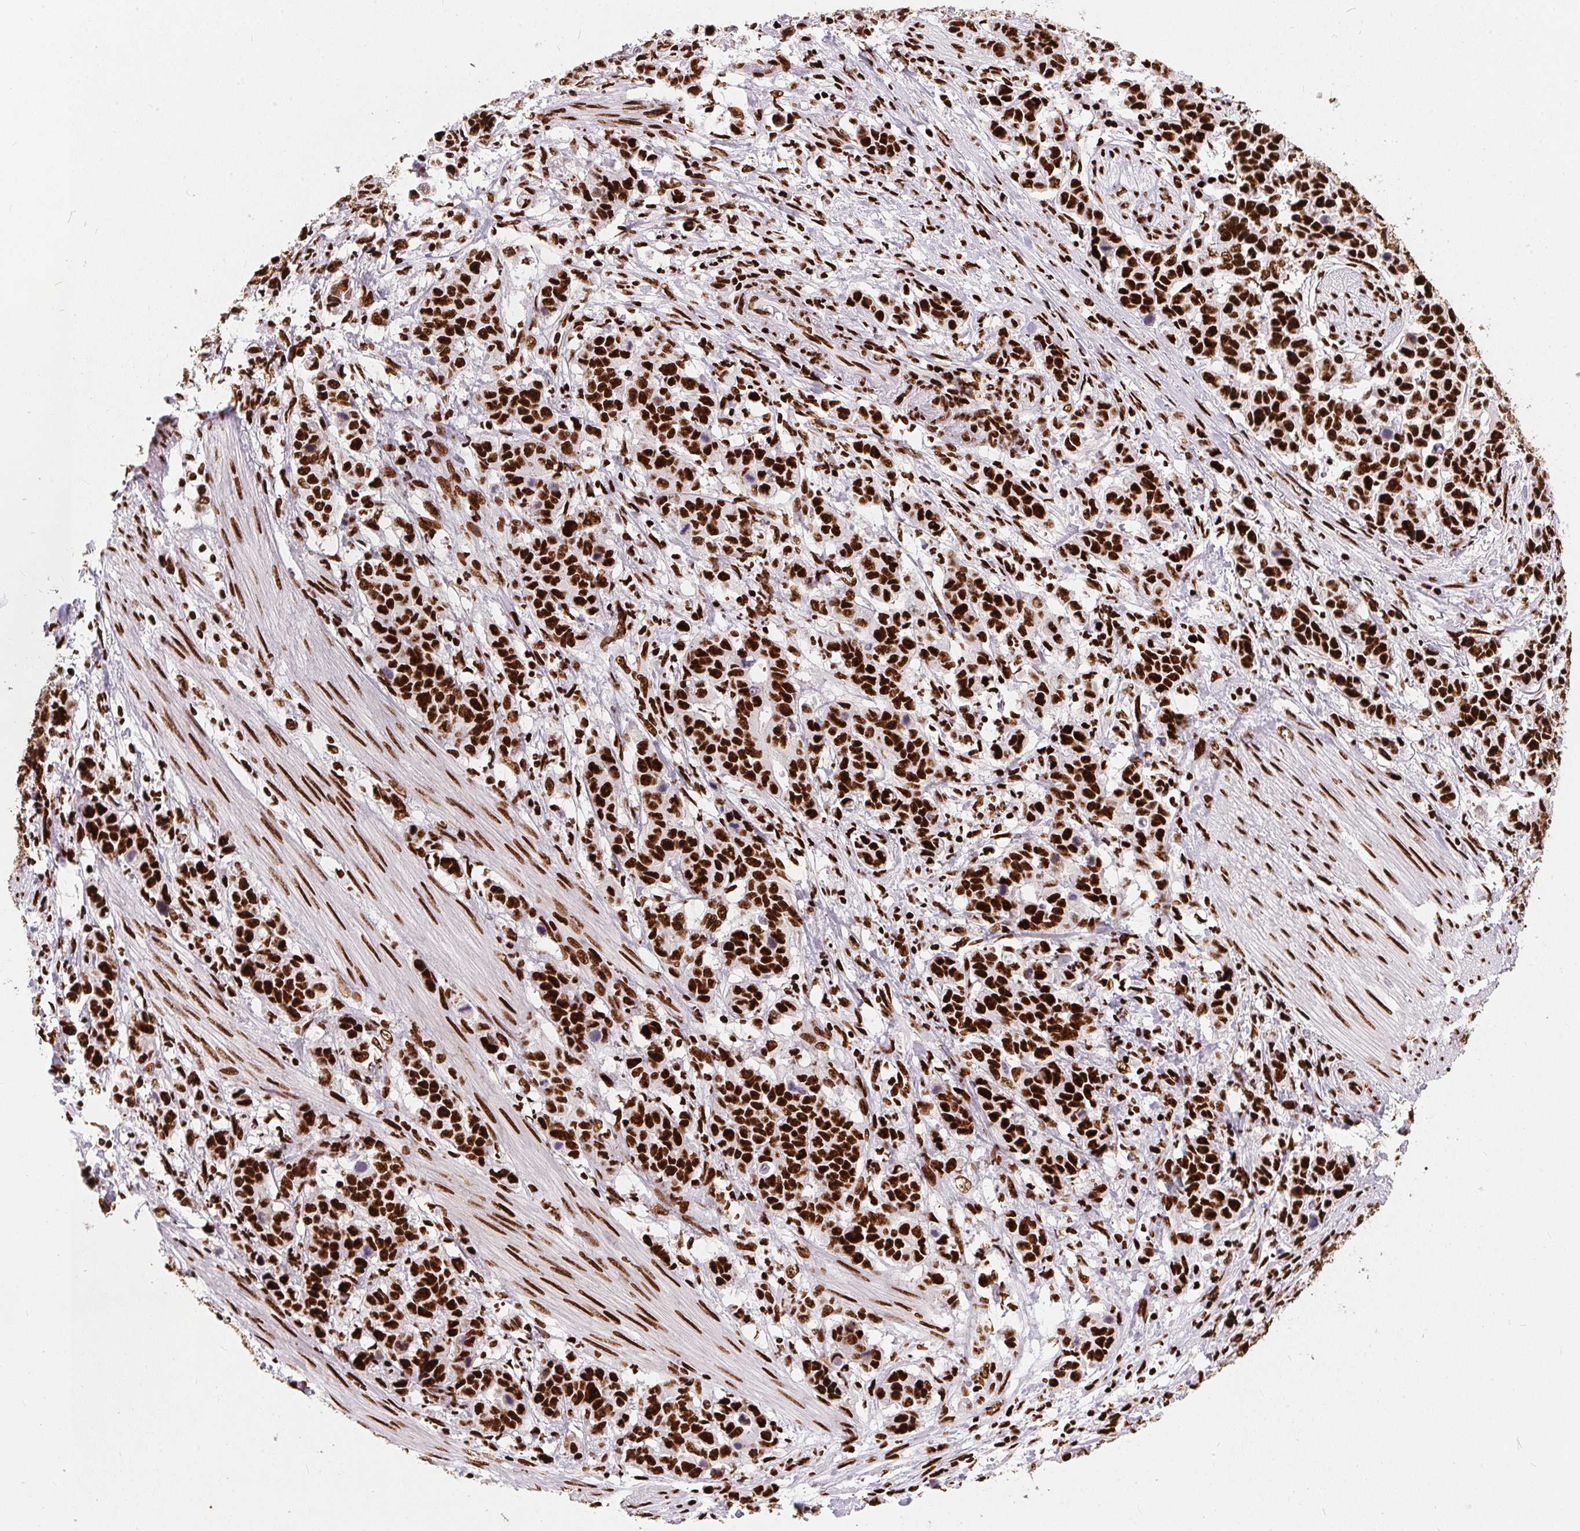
{"staining": {"intensity": "strong", "quantity": ">75%", "location": "nuclear"}, "tissue": "stomach cancer", "cell_type": "Tumor cells", "image_type": "cancer", "snomed": [{"axis": "morphology", "description": "Adenocarcinoma, NOS"}, {"axis": "topography", "description": "Stomach, upper"}], "caption": "Strong nuclear protein staining is present in about >75% of tumor cells in stomach adenocarcinoma. (brown staining indicates protein expression, while blue staining denotes nuclei).", "gene": "PAGE3", "patient": {"sex": "male", "age": 69}}